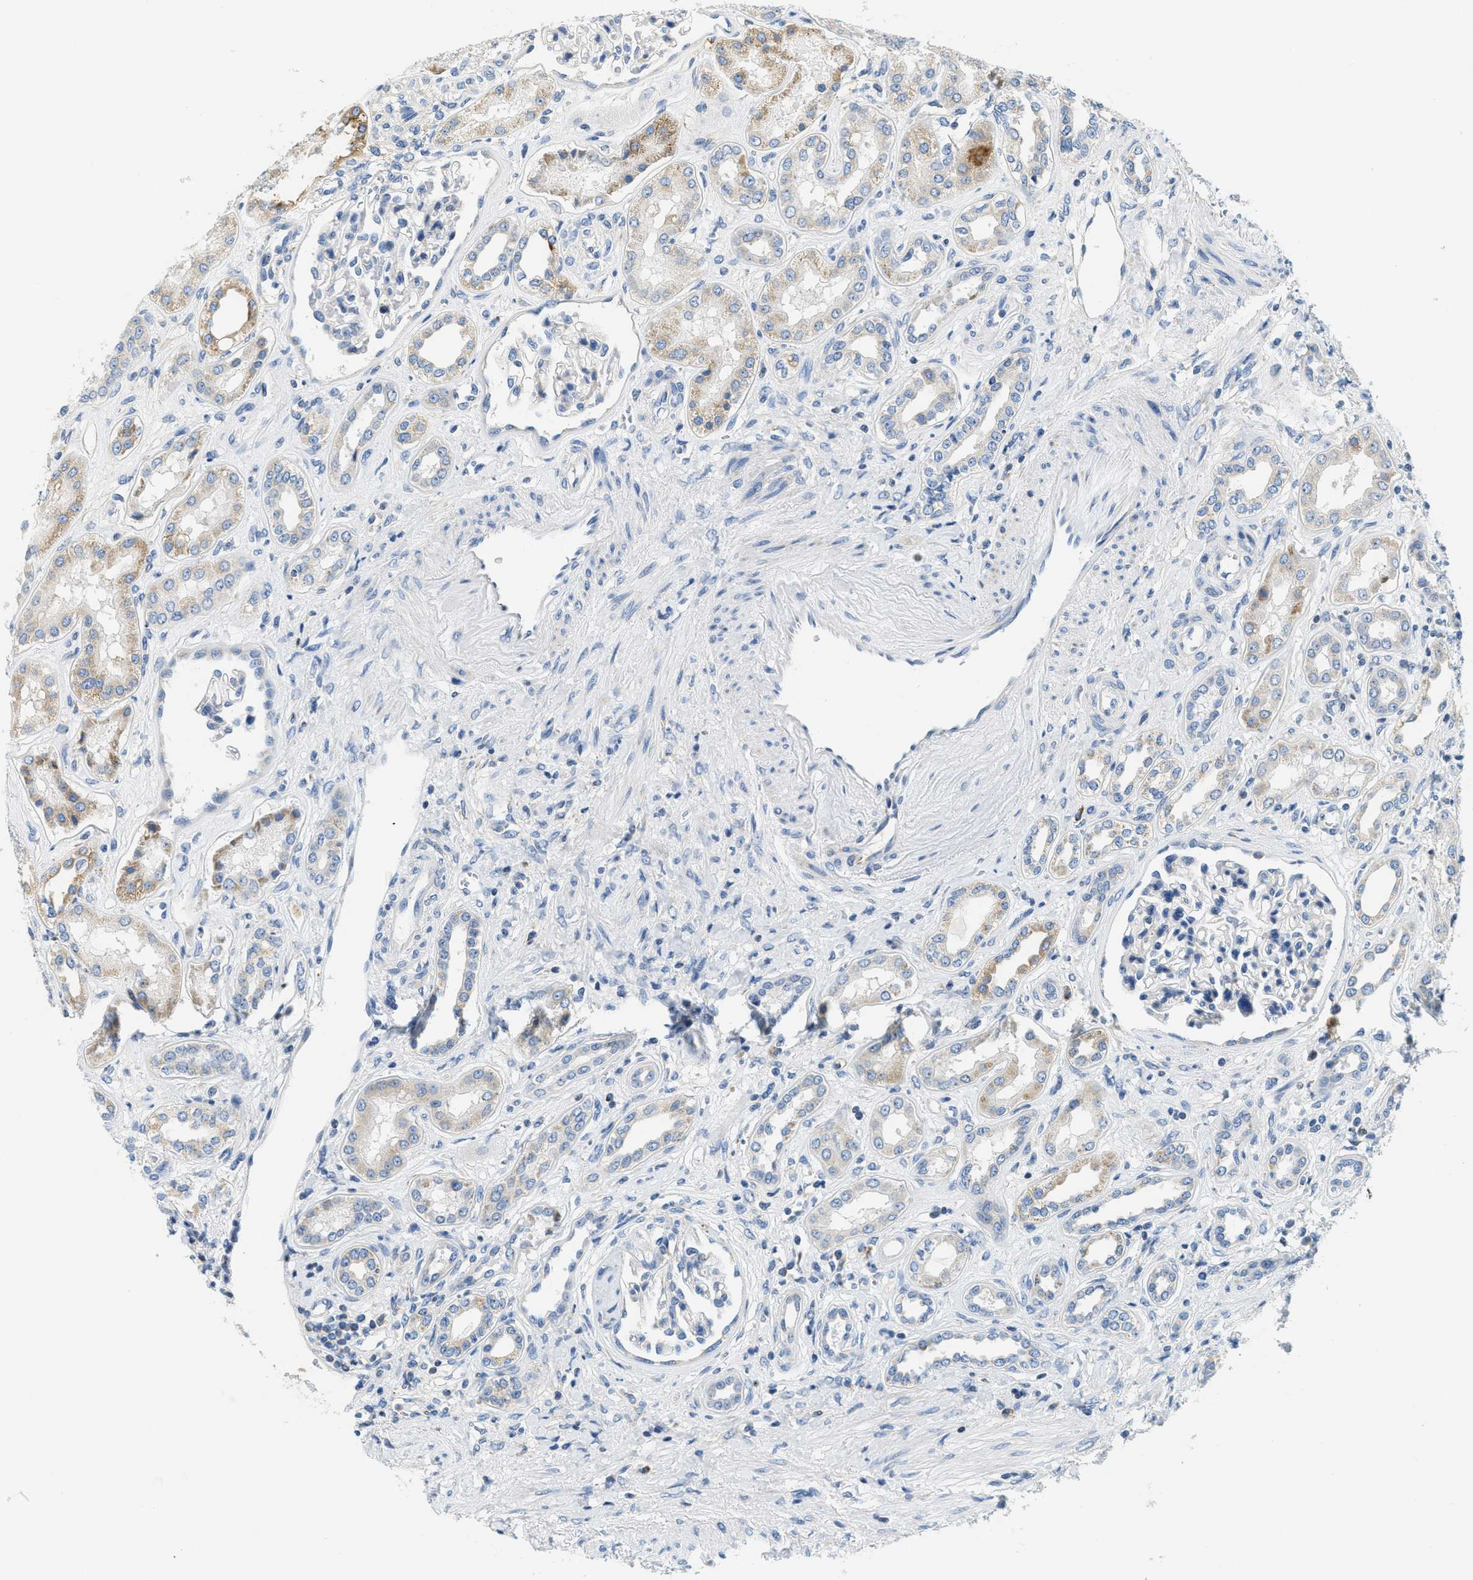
{"staining": {"intensity": "negative", "quantity": "none", "location": "none"}, "tissue": "kidney", "cell_type": "Cells in glomeruli", "image_type": "normal", "snomed": [{"axis": "morphology", "description": "Normal tissue, NOS"}, {"axis": "topography", "description": "Kidney"}], "caption": "An immunohistochemistry histopathology image of normal kidney is shown. There is no staining in cells in glomeruli of kidney. (Brightfield microscopy of DAB immunohistochemistry (IHC) at high magnification).", "gene": "CA4", "patient": {"sex": "male", "age": 59}}